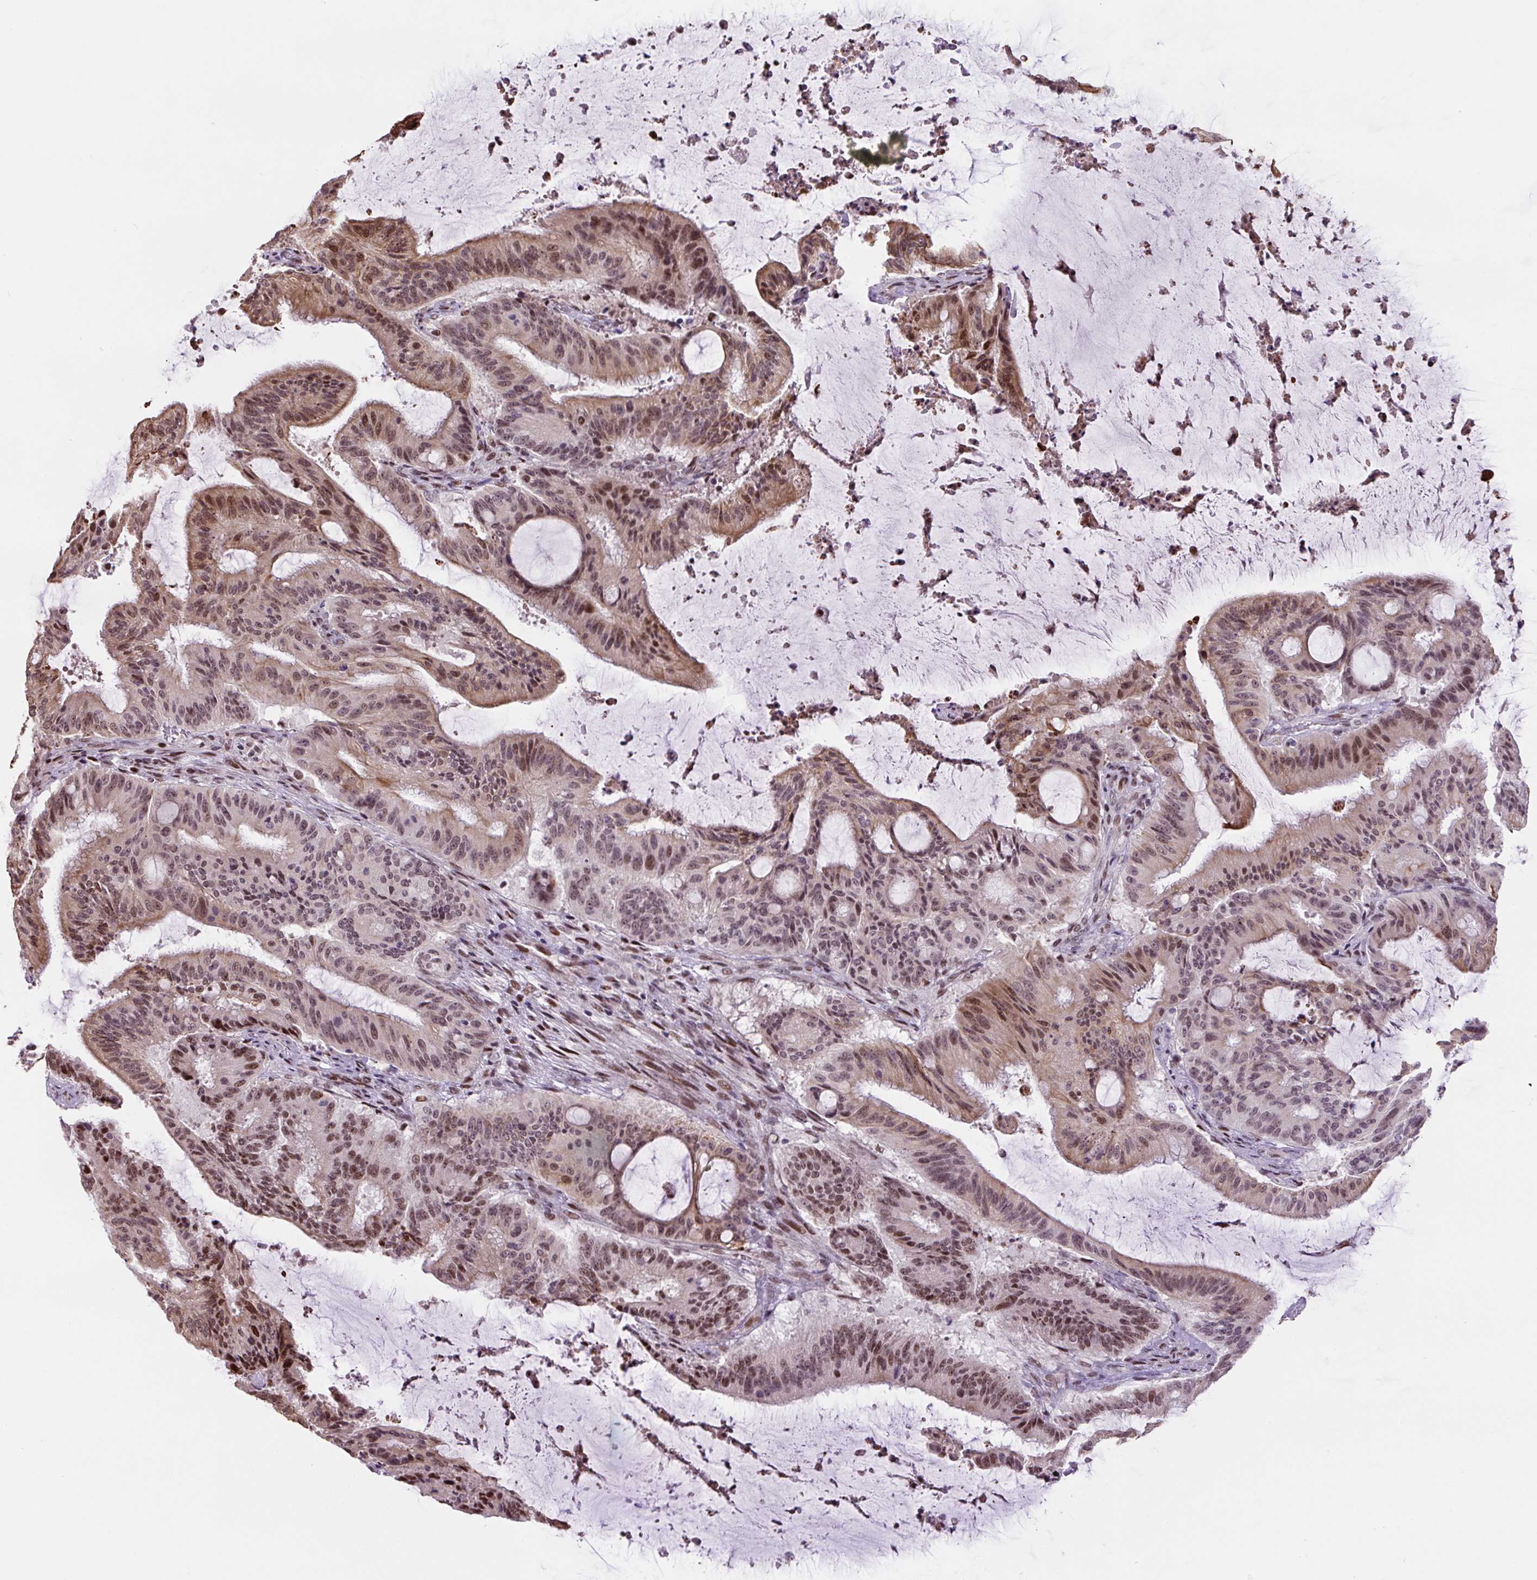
{"staining": {"intensity": "moderate", "quantity": "25%-75%", "location": "nuclear"}, "tissue": "liver cancer", "cell_type": "Tumor cells", "image_type": "cancer", "snomed": [{"axis": "morphology", "description": "Normal tissue, NOS"}, {"axis": "morphology", "description": "Cholangiocarcinoma"}, {"axis": "topography", "description": "Liver"}, {"axis": "topography", "description": "Peripheral nerve tissue"}], "caption": "Moderate nuclear positivity is present in approximately 25%-75% of tumor cells in cholangiocarcinoma (liver).", "gene": "TAF1A", "patient": {"sex": "female", "age": 73}}